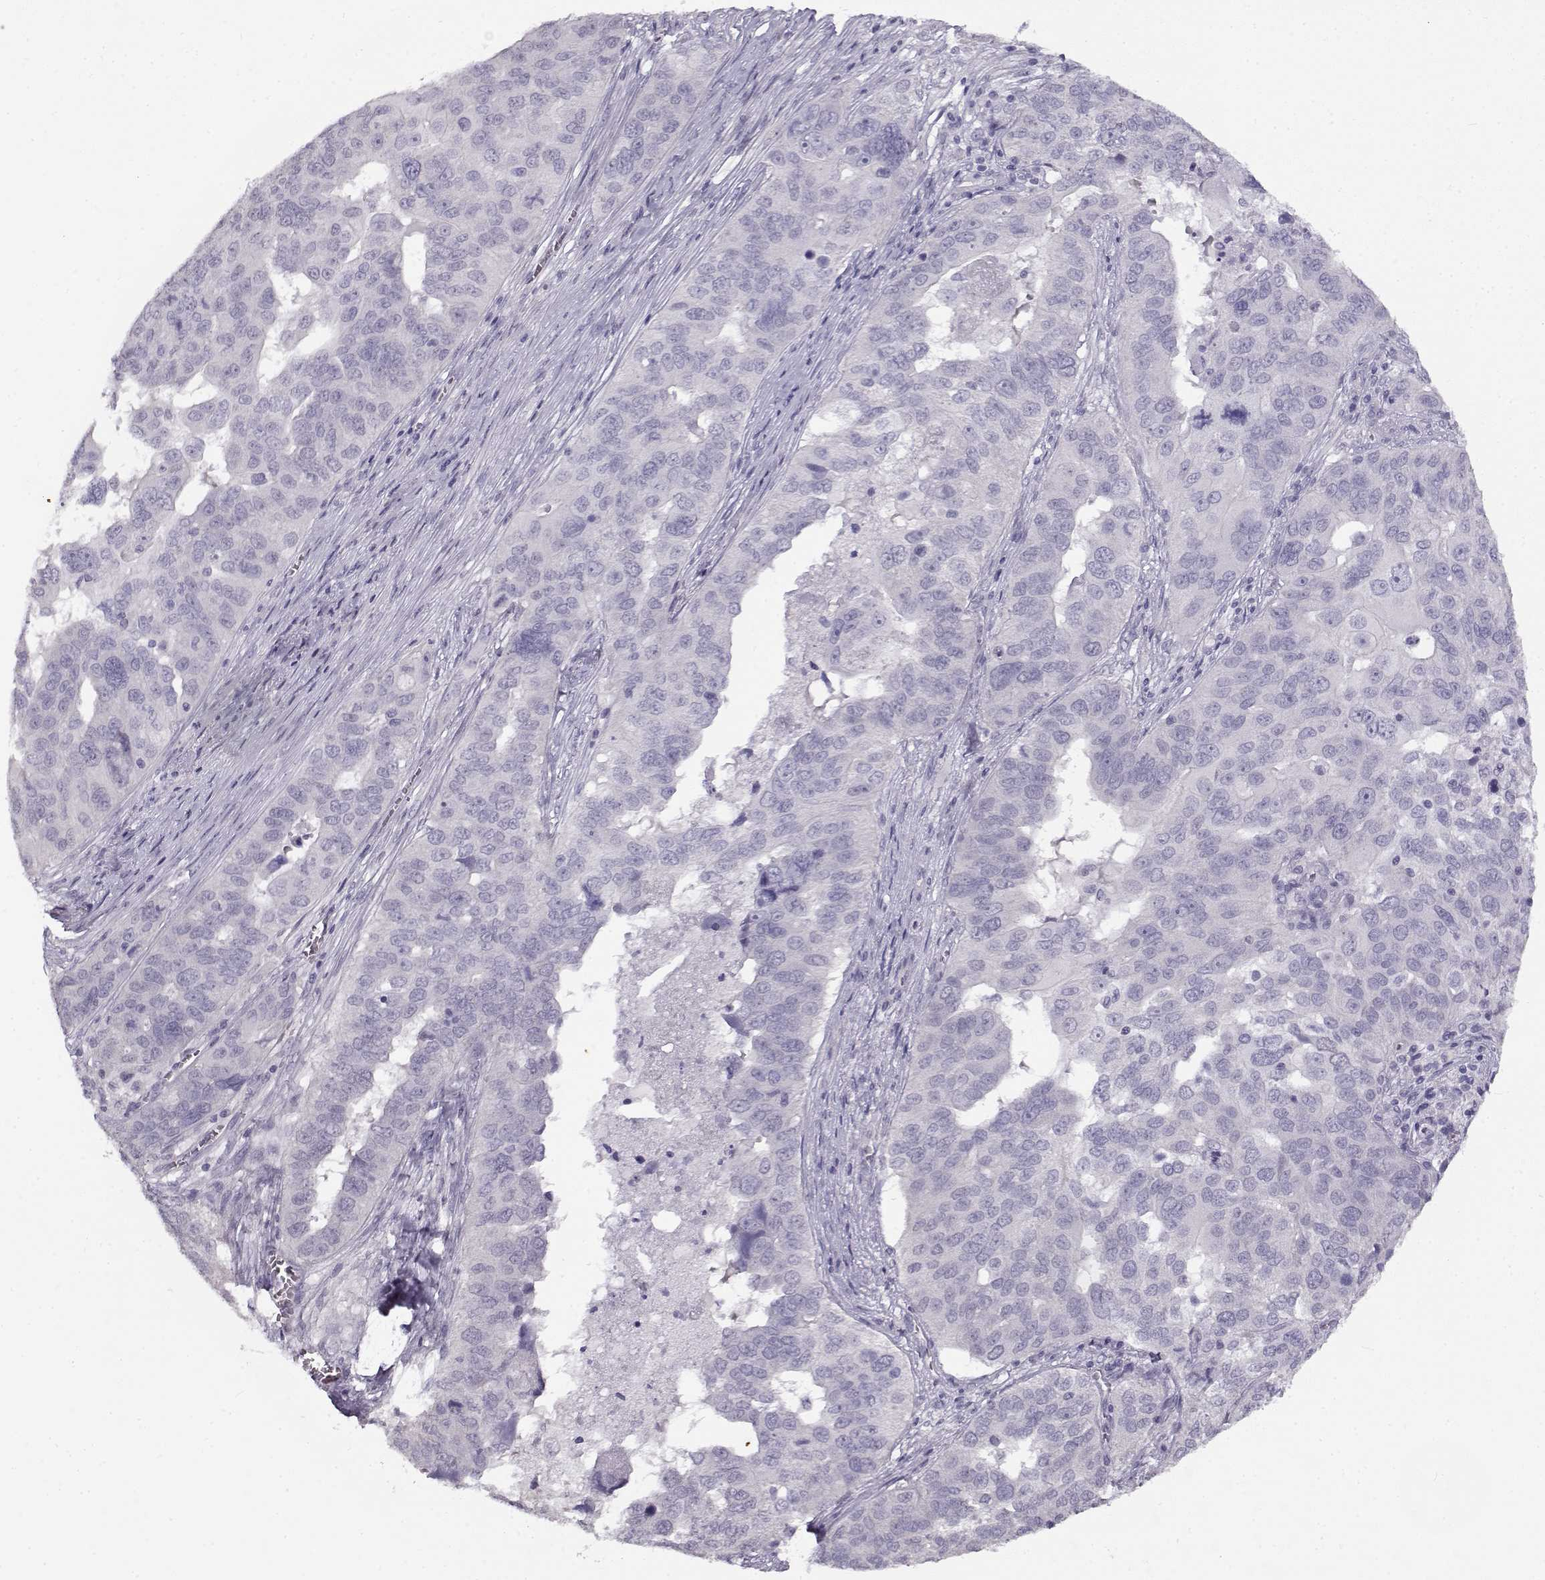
{"staining": {"intensity": "negative", "quantity": "none", "location": "none"}, "tissue": "ovarian cancer", "cell_type": "Tumor cells", "image_type": "cancer", "snomed": [{"axis": "morphology", "description": "Carcinoma, endometroid"}, {"axis": "topography", "description": "Soft tissue"}, {"axis": "topography", "description": "Ovary"}], "caption": "DAB (3,3'-diaminobenzidine) immunohistochemical staining of endometroid carcinoma (ovarian) reveals no significant positivity in tumor cells. (Stains: DAB immunohistochemistry (IHC) with hematoxylin counter stain, Microscopy: brightfield microscopy at high magnification).", "gene": "TEX55", "patient": {"sex": "female", "age": 52}}